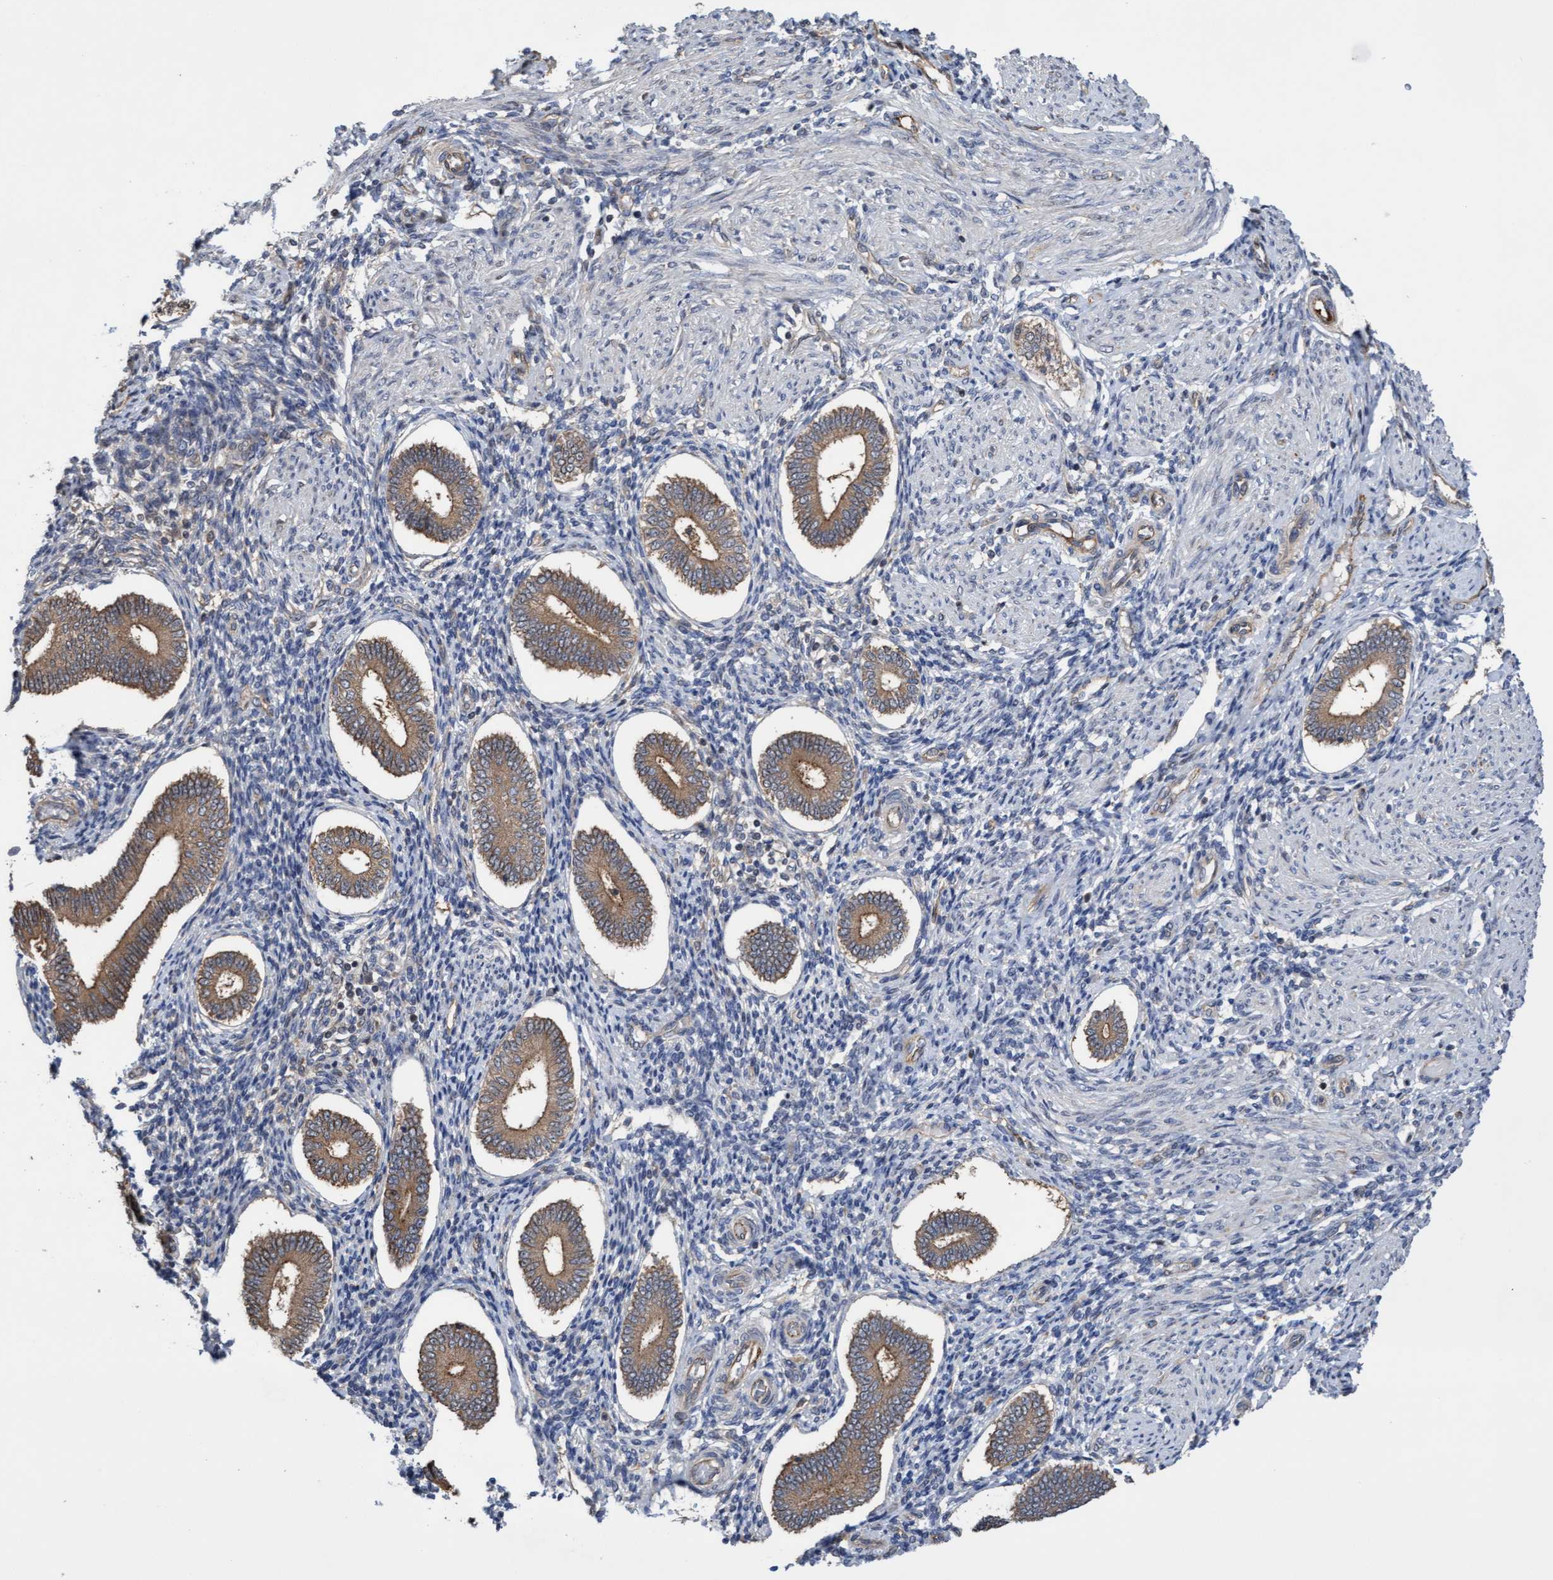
{"staining": {"intensity": "negative", "quantity": "none", "location": "none"}, "tissue": "endometrium", "cell_type": "Cells in endometrial stroma", "image_type": "normal", "snomed": [{"axis": "morphology", "description": "Normal tissue, NOS"}, {"axis": "topography", "description": "Endometrium"}], "caption": "Cells in endometrial stroma show no significant positivity in normal endometrium. Brightfield microscopy of IHC stained with DAB (brown) and hematoxylin (blue), captured at high magnification.", "gene": "ITFG1", "patient": {"sex": "female", "age": 42}}